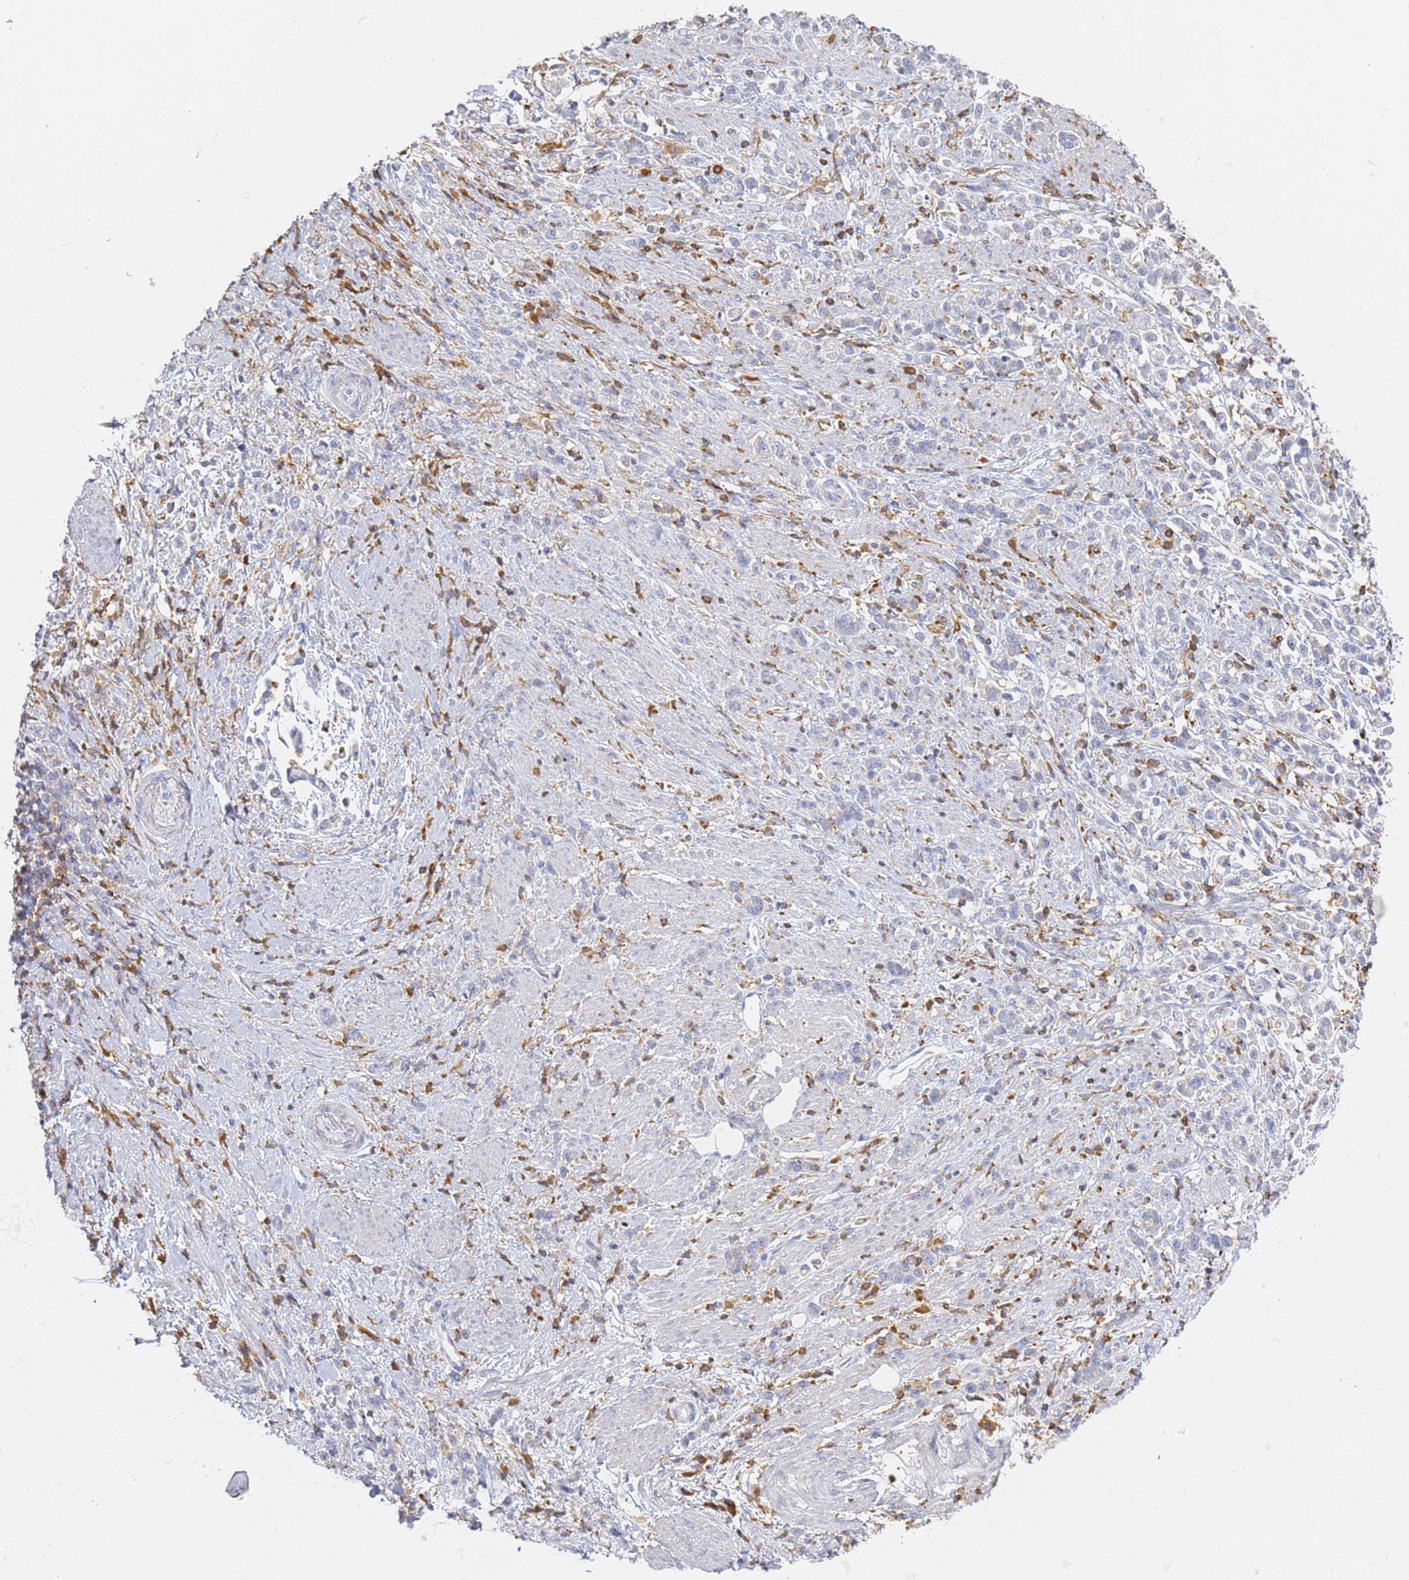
{"staining": {"intensity": "negative", "quantity": "none", "location": "none"}, "tissue": "stomach cancer", "cell_type": "Tumor cells", "image_type": "cancer", "snomed": [{"axis": "morphology", "description": "Adenocarcinoma, NOS"}, {"axis": "topography", "description": "Stomach"}], "caption": "An image of human adenocarcinoma (stomach) is negative for staining in tumor cells.", "gene": "BIN2", "patient": {"sex": "female", "age": 60}}